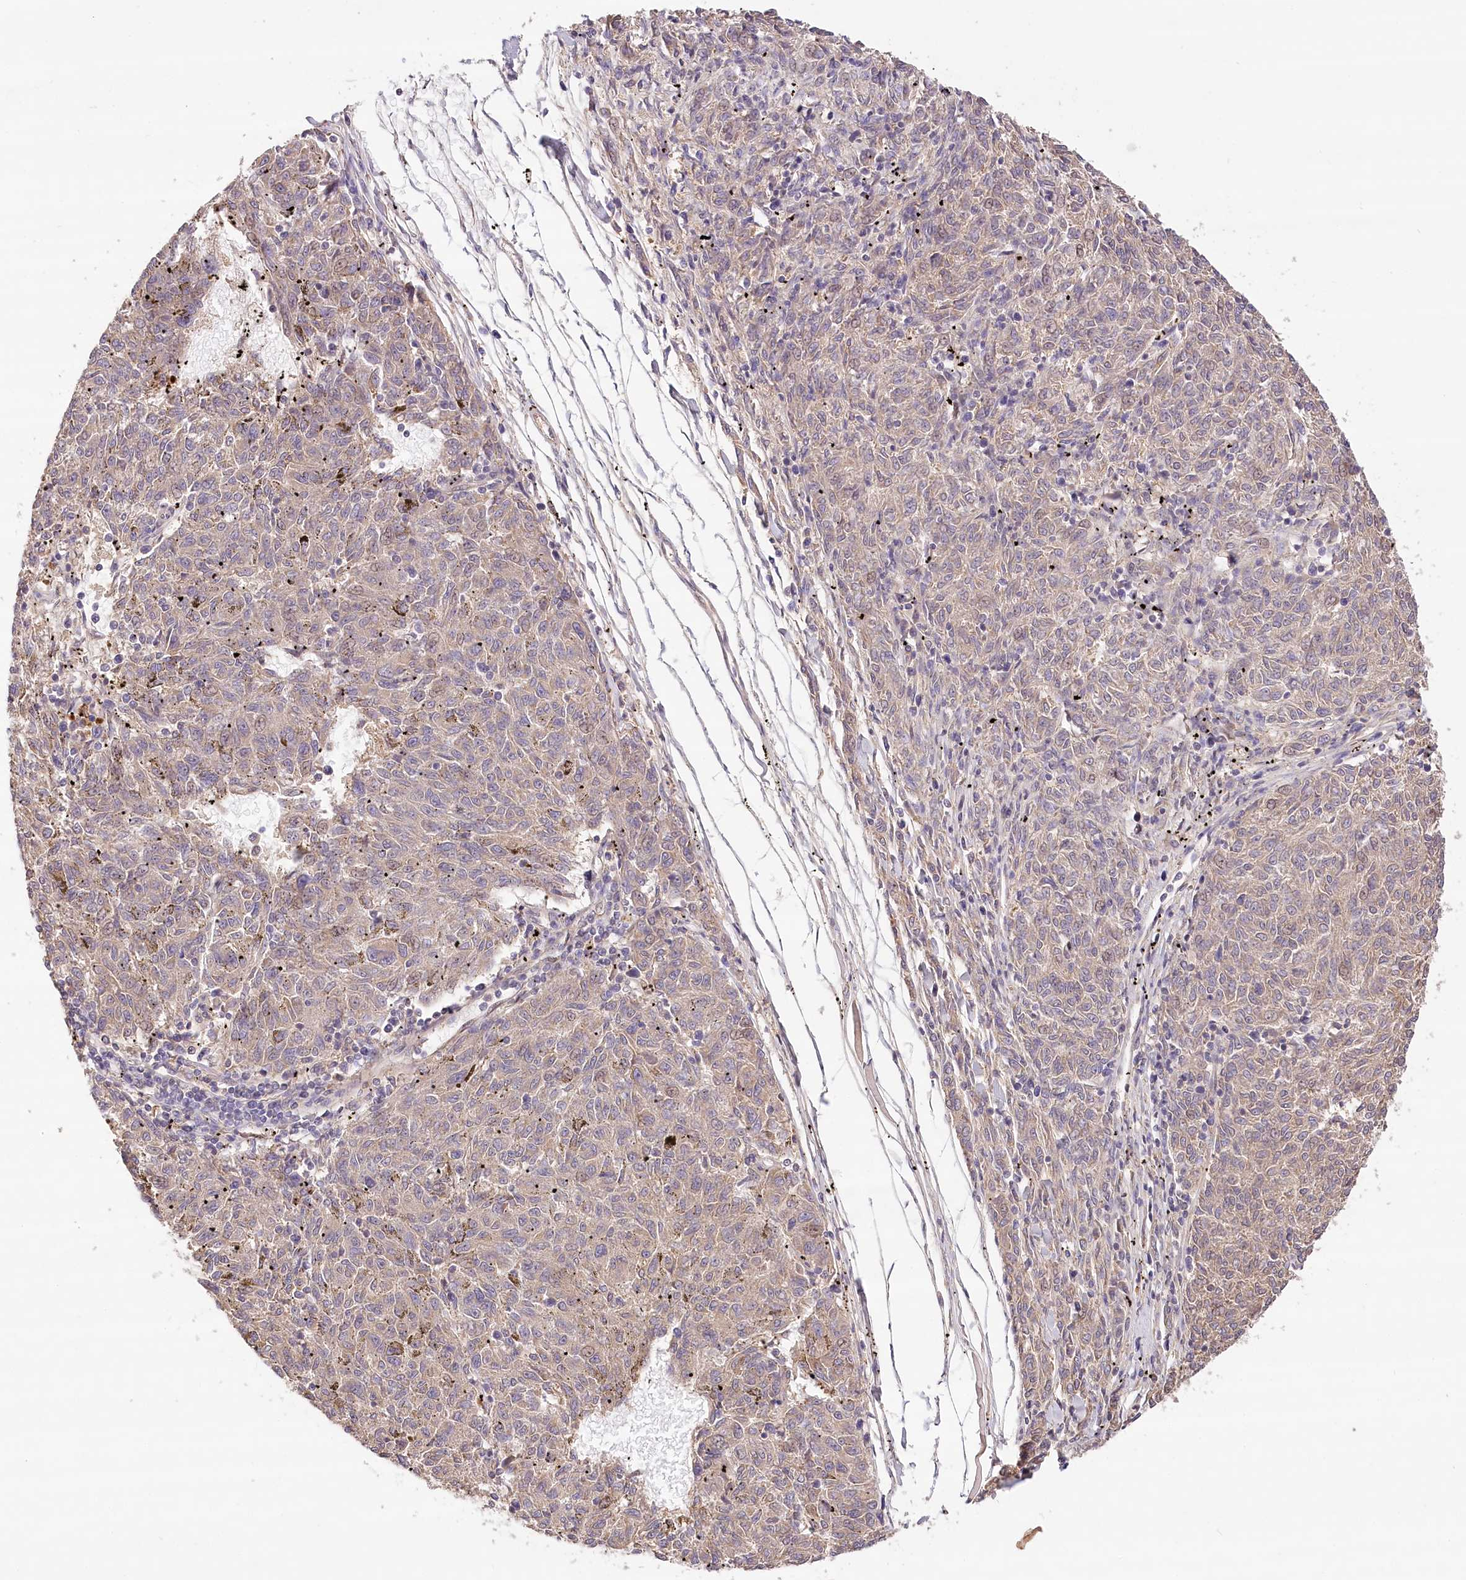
{"staining": {"intensity": "negative", "quantity": "none", "location": "none"}, "tissue": "melanoma", "cell_type": "Tumor cells", "image_type": "cancer", "snomed": [{"axis": "morphology", "description": "Malignant melanoma, NOS"}, {"axis": "topography", "description": "Skin"}], "caption": "Immunohistochemistry photomicrograph of neoplastic tissue: melanoma stained with DAB (3,3'-diaminobenzidine) reveals no significant protein staining in tumor cells.", "gene": "LSS", "patient": {"sex": "female", "age": 72}}